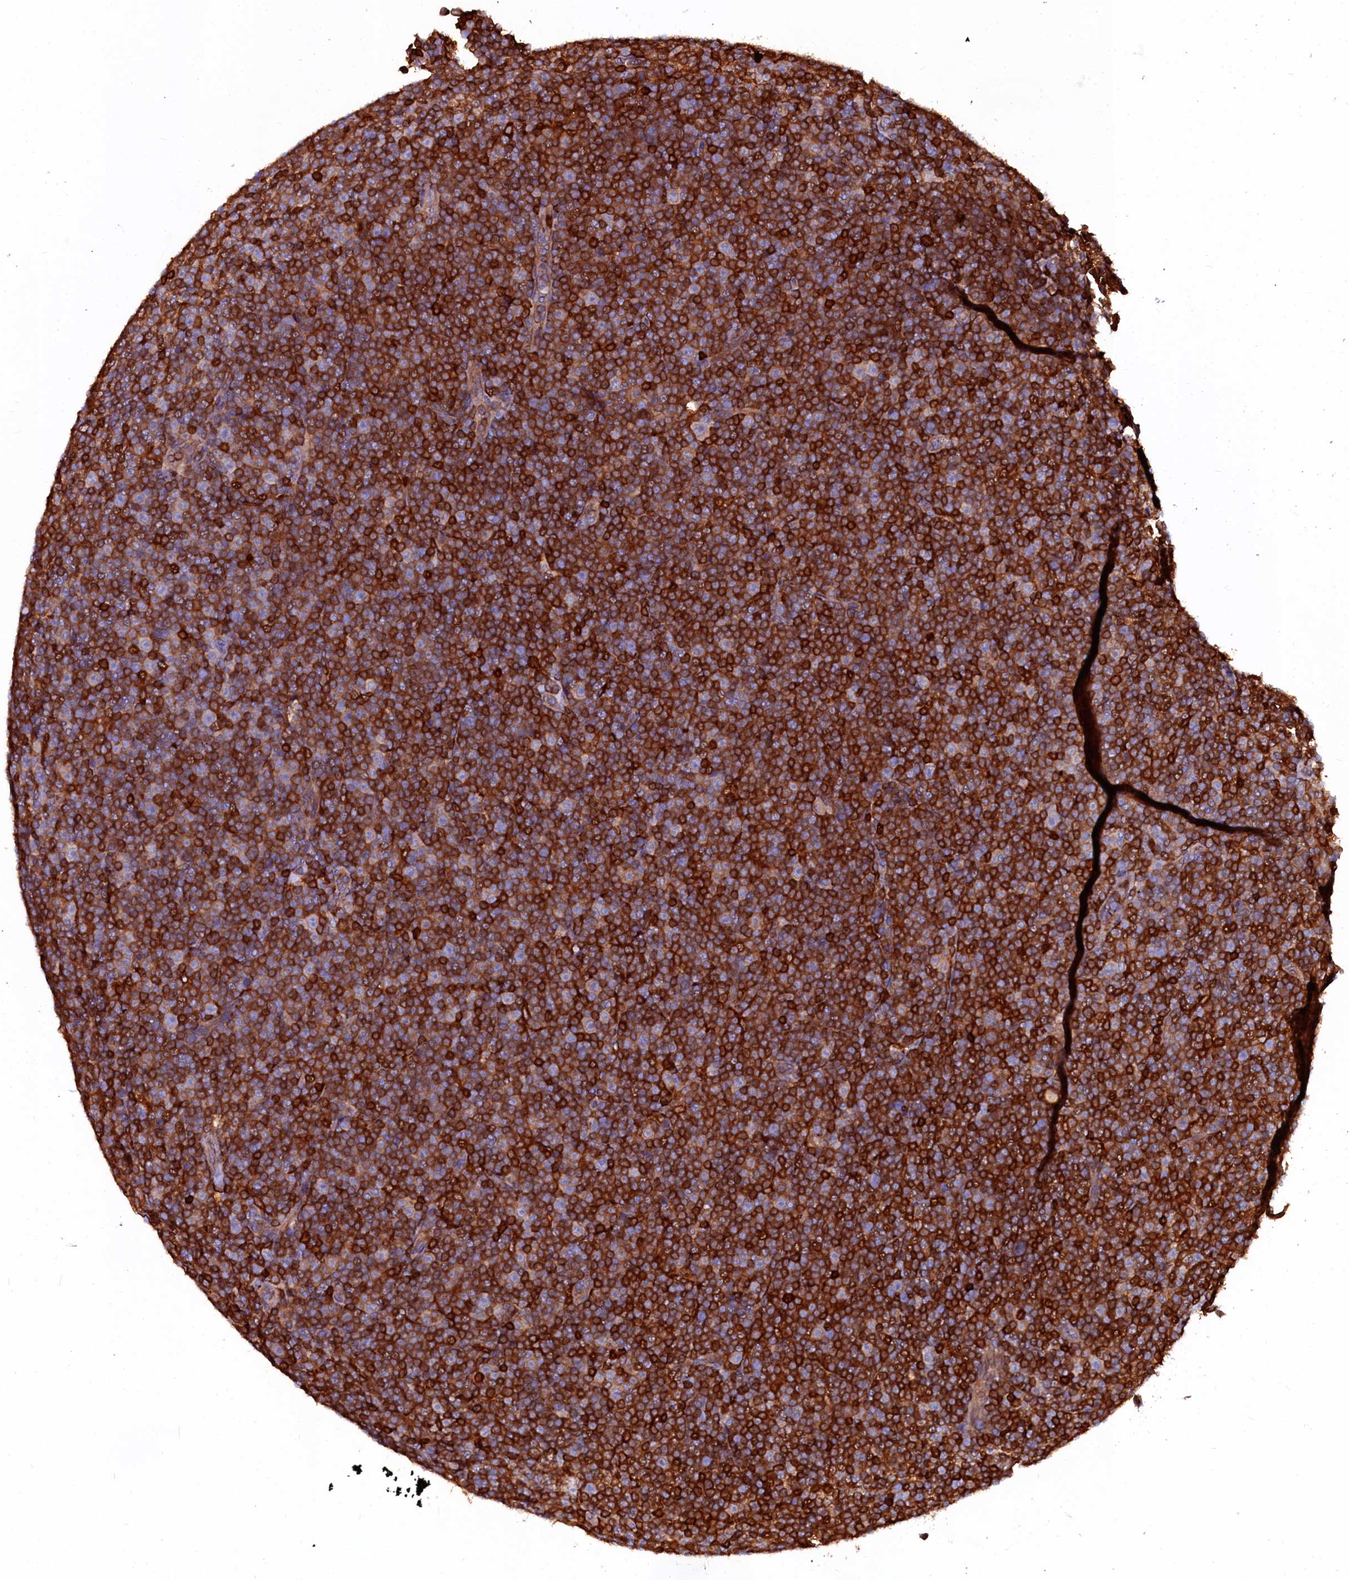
{"staining": {"intensity": "strong", "quantity": ">75%", "location": "cytoplasmic/membranous"}, "tissue": "lymphoma", "cell_type": "Tumor cells", "image_type": "cancer", "snomed": [{"axis": "morphology", "description": "Malignant lymphoma, non-Hodgkin's type, Low grade"}, {"axis": "topography", "description": "Lymph node"}], "caption": "Immunohistochemistry (IHC) of lymphoma displays high levels of strong cytoplasmic/membranous staining in approximately >75% of tumor cells.", "gene": "APPL2", "patient": {"sex": "female", "age": 67}}